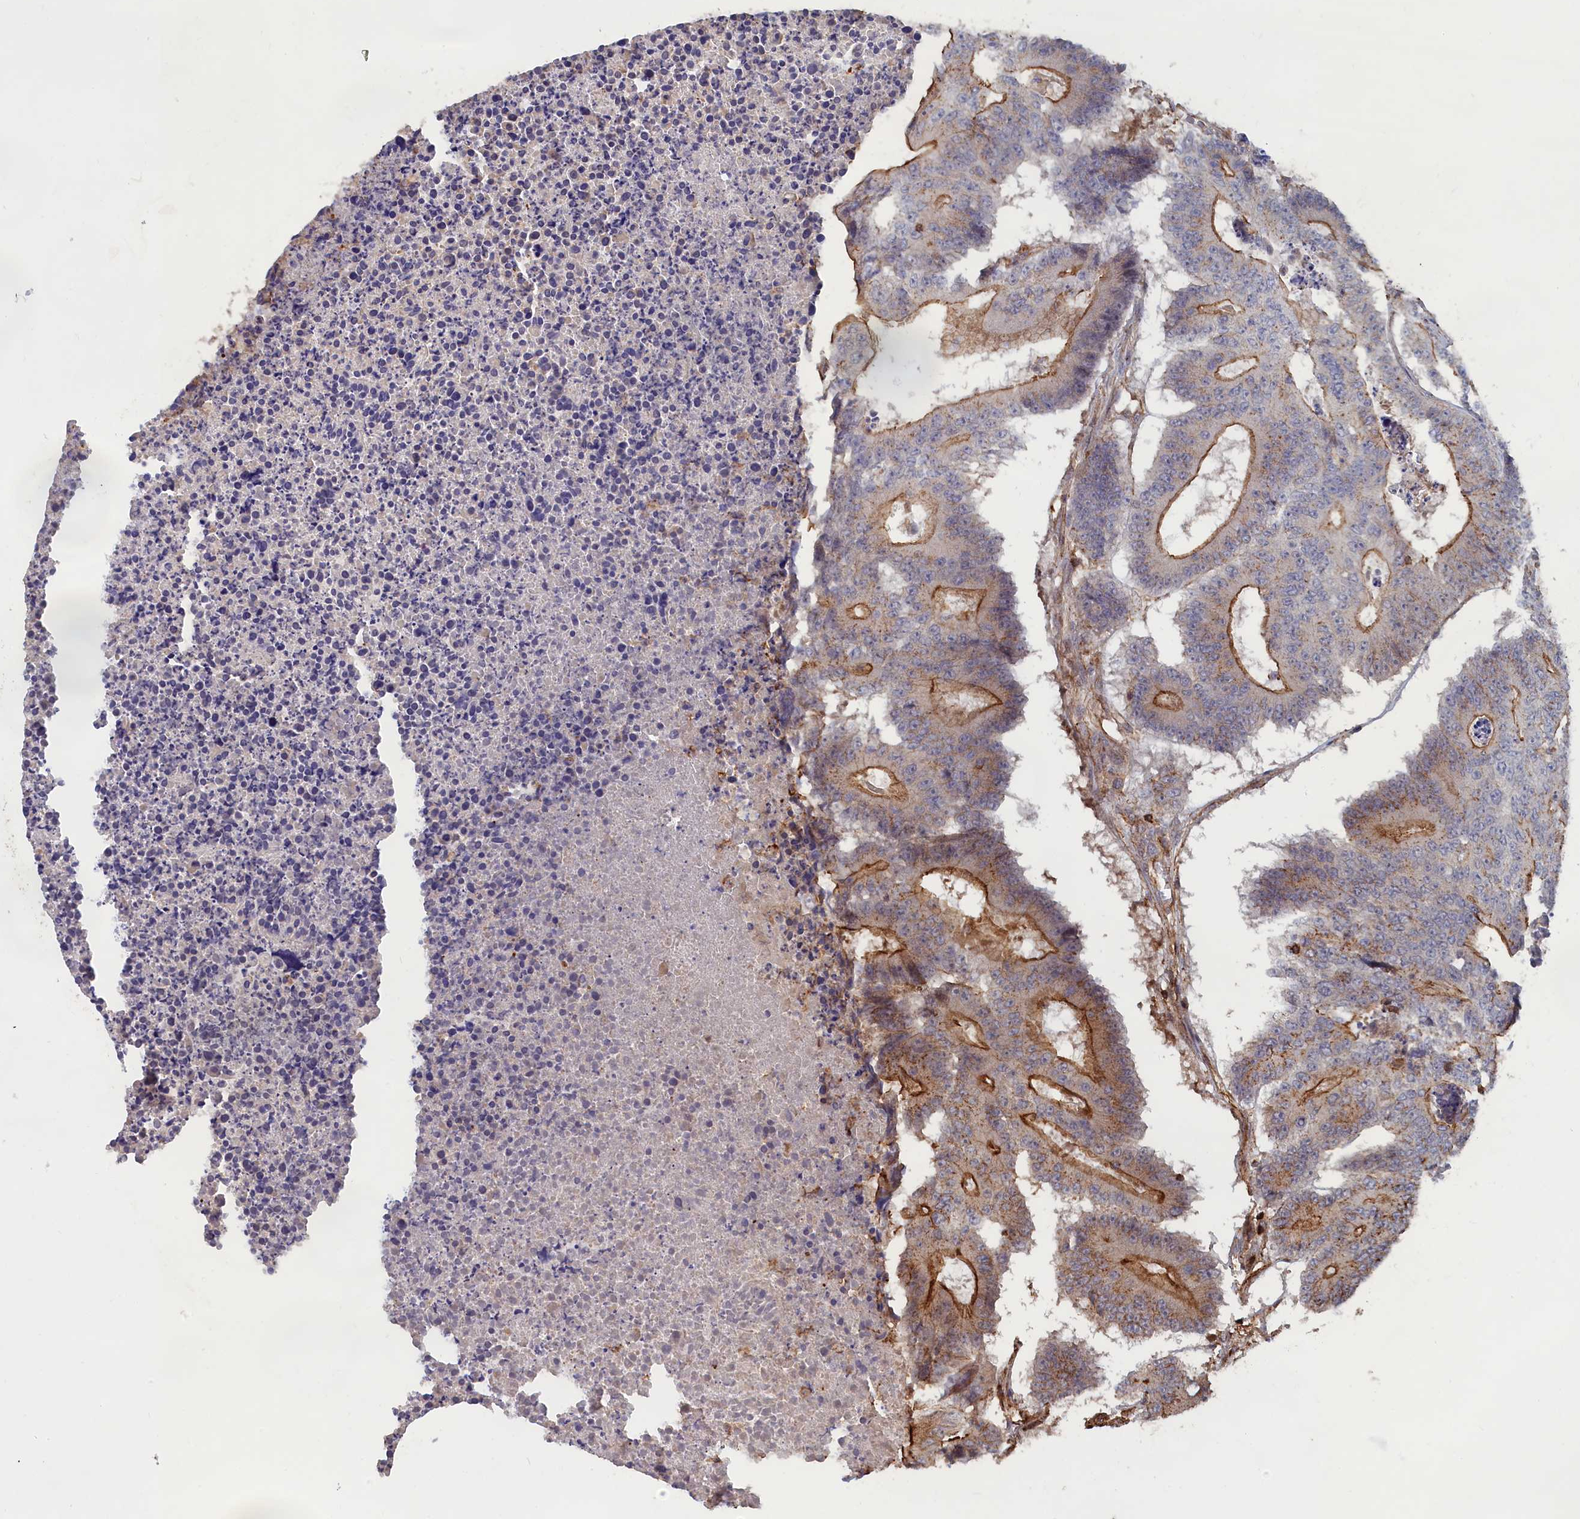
{"staining": {"intensity": "strong", "quantity": "25%-75%", "location": "cytoplasmic/membranous"}, "tissue": "colorectal cancer", "cell_type": "Tumor cells", "image_type": "cancer", "snomed": [{"axis": "morphology", "description": "Adenocarcinoma, NOS"}, {"axis": "topography", "description": "Colon"}], "caption": "Immunohistochemical staining of colorectal adenocarcinoma displays high levels of strong cytoplasmic/membranous protein positivity in approximately 25%-75% of tumor cells. (IHC, brightfield microscopy, high magnification).", "gene": "ANKRD27", "patient": {"sex": "male", "age": 87}}